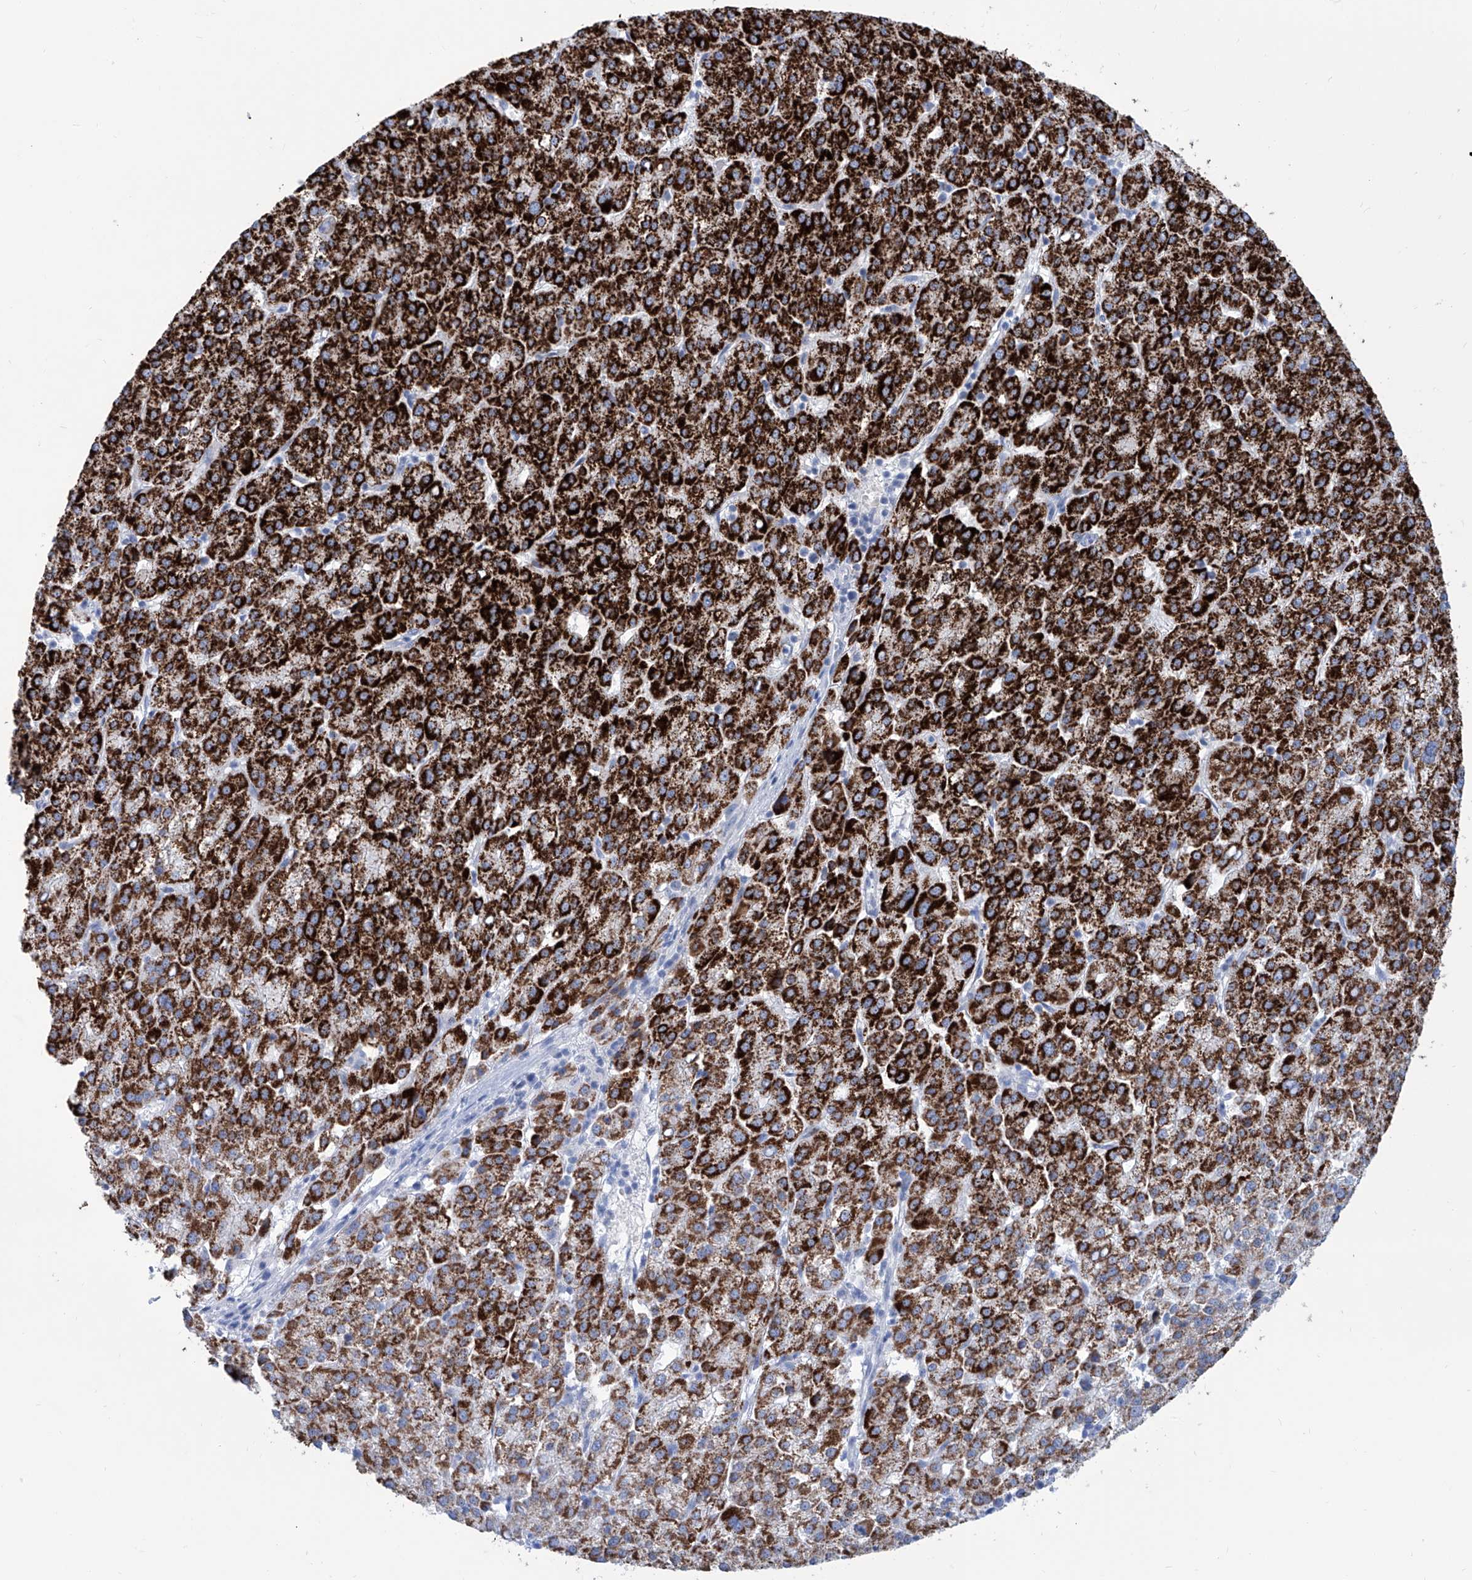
{"staining": {"intensity": "strong", "quantity": ">75%", "location": "cytoplasmic/membranous"}, "tissue": "liver cancer", "cell_type": "Tumor cells", "image_type": "cancer", "snomed": [{"axis": "morphology", "description": "Carcinoma, Hepatocellular, NOS"}, {"axis": "topography", "description": "Liver"}], "caption": "Tumor cells show strong cytoplasmic/membranous expression in about >75% of cells in liver cancer (hepatocellular carcinoma). (brown staining indicates protein expression, while blue staining denotes nuclei).", "gene": "ALDH6A1", "patient": {"sex": "female", "age": 58}}